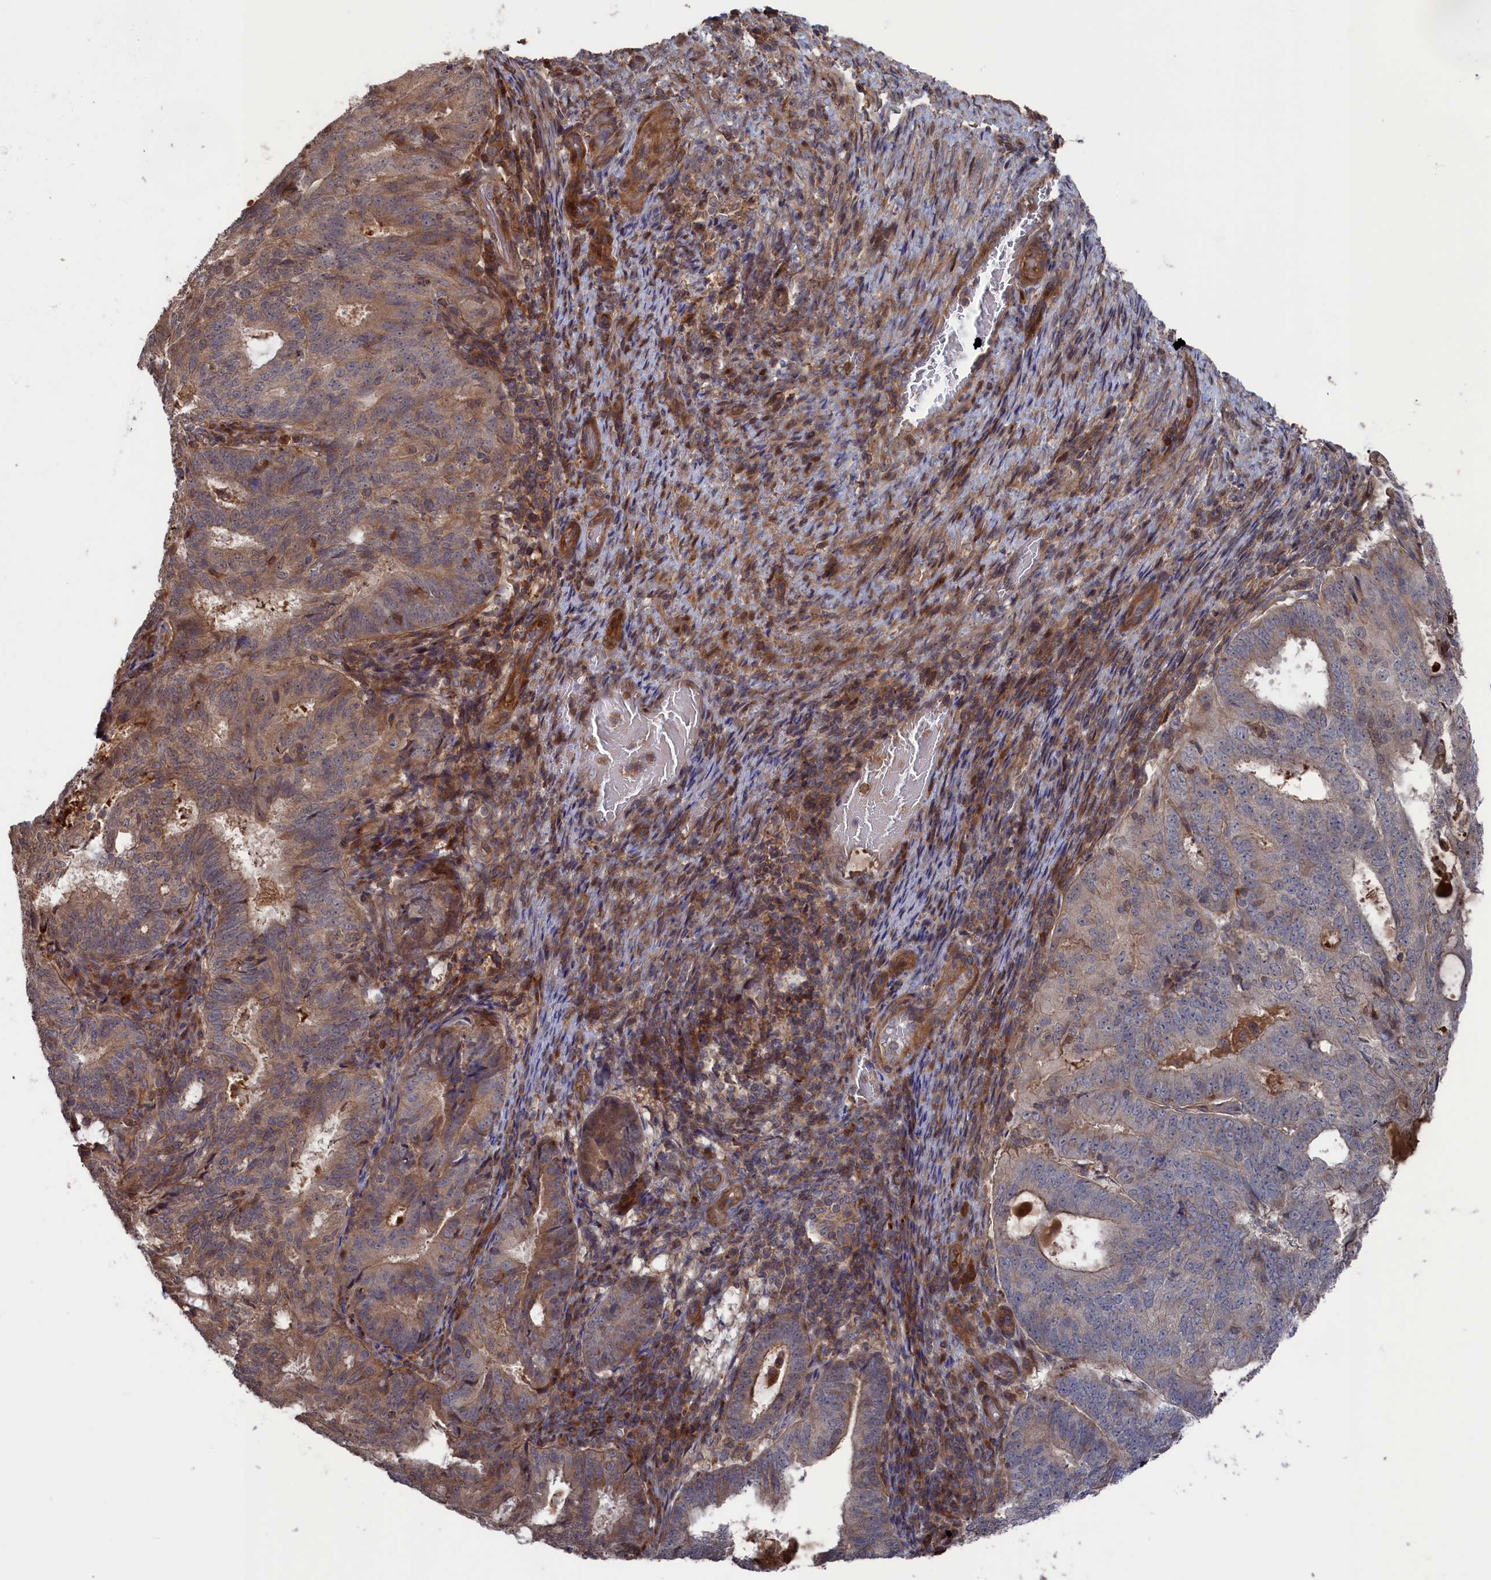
{"staining": {"intensity": "moderate", "quantity": "<25%", "location": "cytoplasmic/membranous"}, "tissue": "endometrial cancer", "cell_type": "Tumor cells", "image_type": "cancer", "snomed": [{"axis": "morphology", "description": "Adenocarcinoma, NOS"}, {"axis": "topography", "description": "Endometrium"}], "caption": "DAB (3,3'-diaminobenzidine) immunohistochemical staining of endometrial adenocarcinoma exhibits moderate cytoplasmic/membranous protein positivity in about <25% of tumor cells. The protein of interest is stained brown, and the nuclei are stained in blue (DAB IHC with brightfield microscopy, high magnification).", "gene": "PLA2G15", "patient": {"sex": "female", "age": 70}}